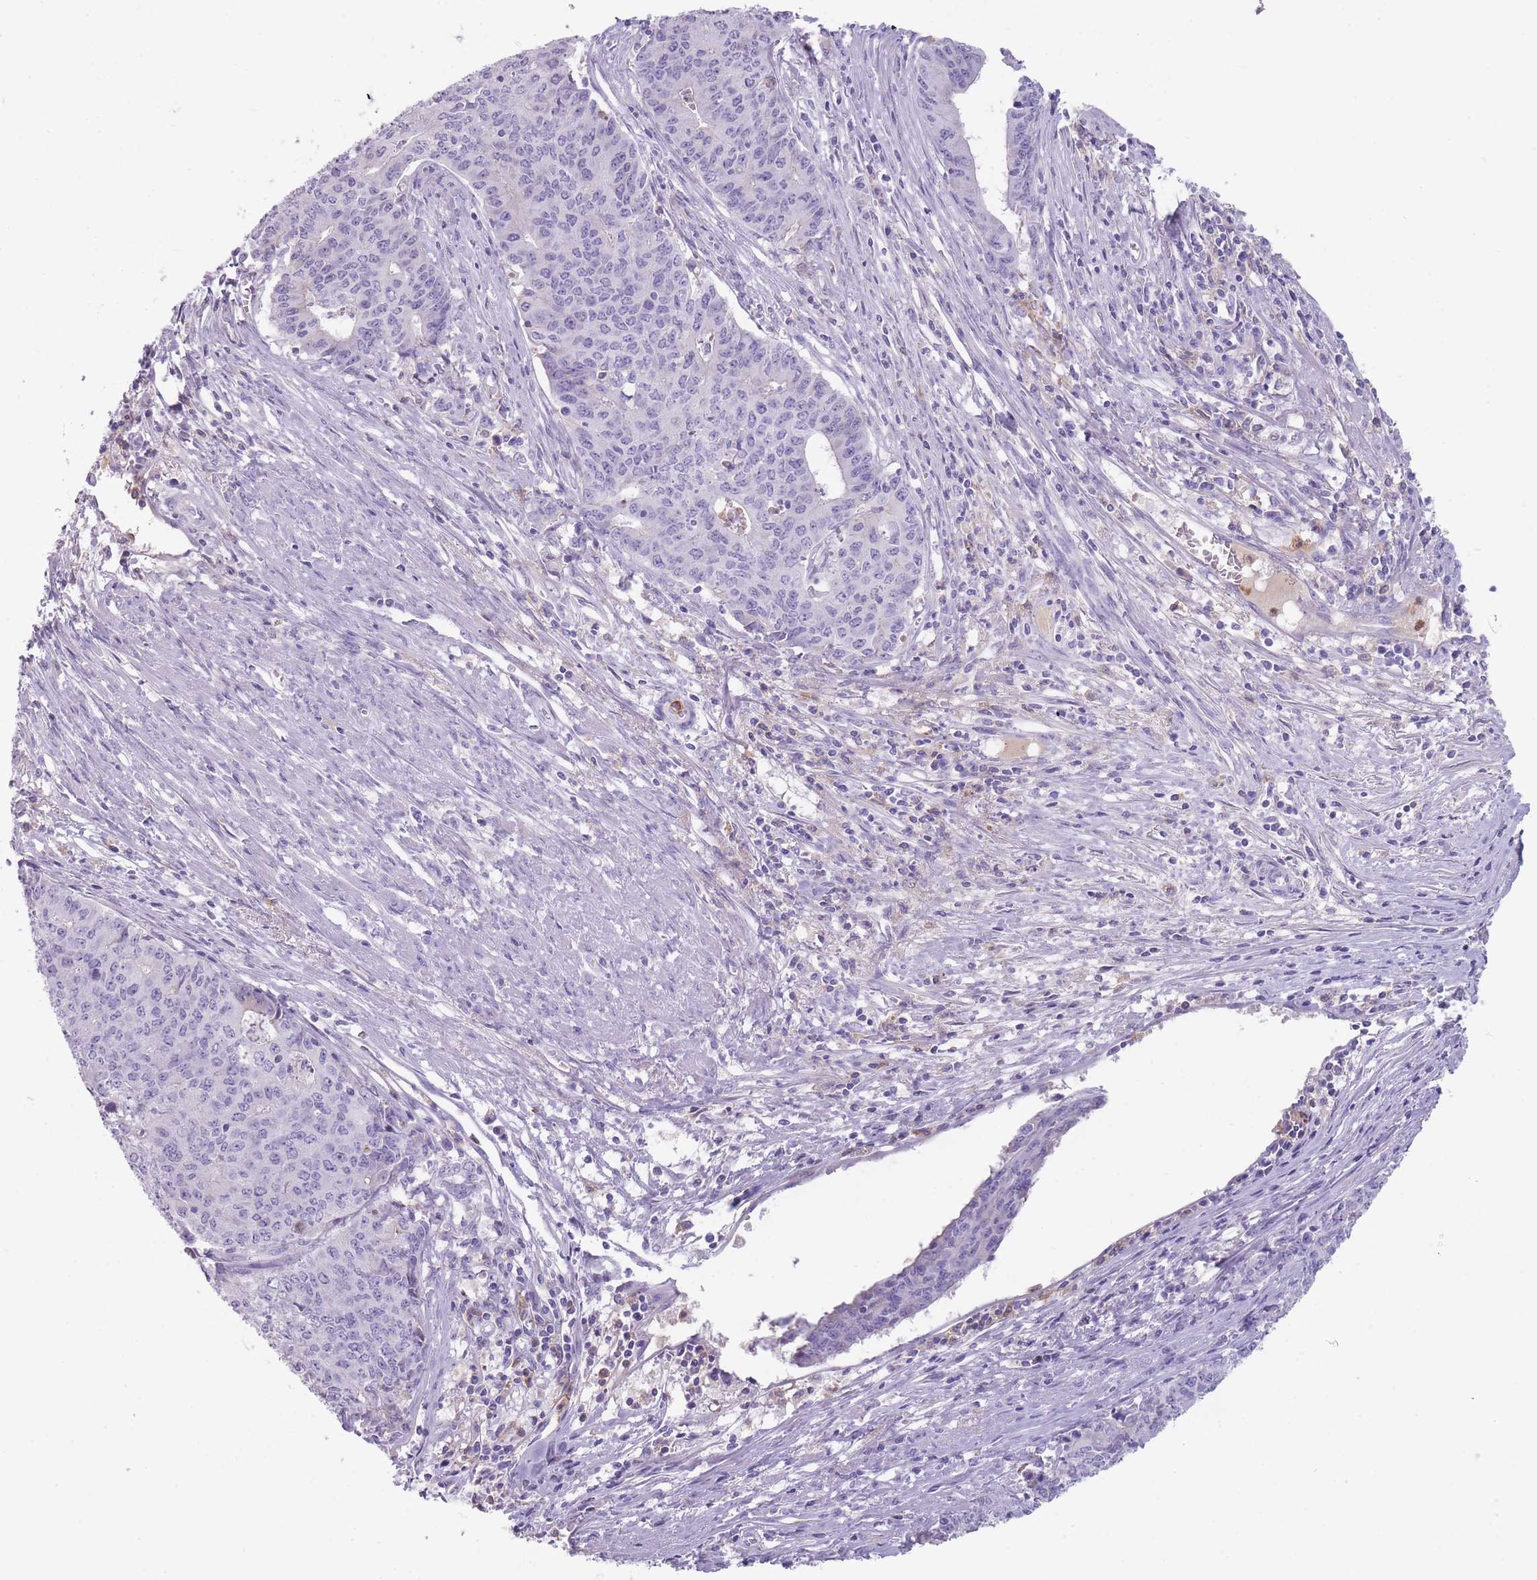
{"staining": {"intensity": "negative", "quantity": "none", "location": "none"}, "tissue": "endometrial cancer", "cell_type": "Tumor cells", "image_type": "cancer", "snomed": [{"axis": "morphology", "description": "Adenocarcinoma, NOS"}, {"axis": "topography", "description": "Endometrium"}], "caption": "Immunohistochemical staining of human endometrial cancer exhibits no significant staining in tumor cells.", "gene": "CR1L", "patient": {"sex": "female", "age": 59}}